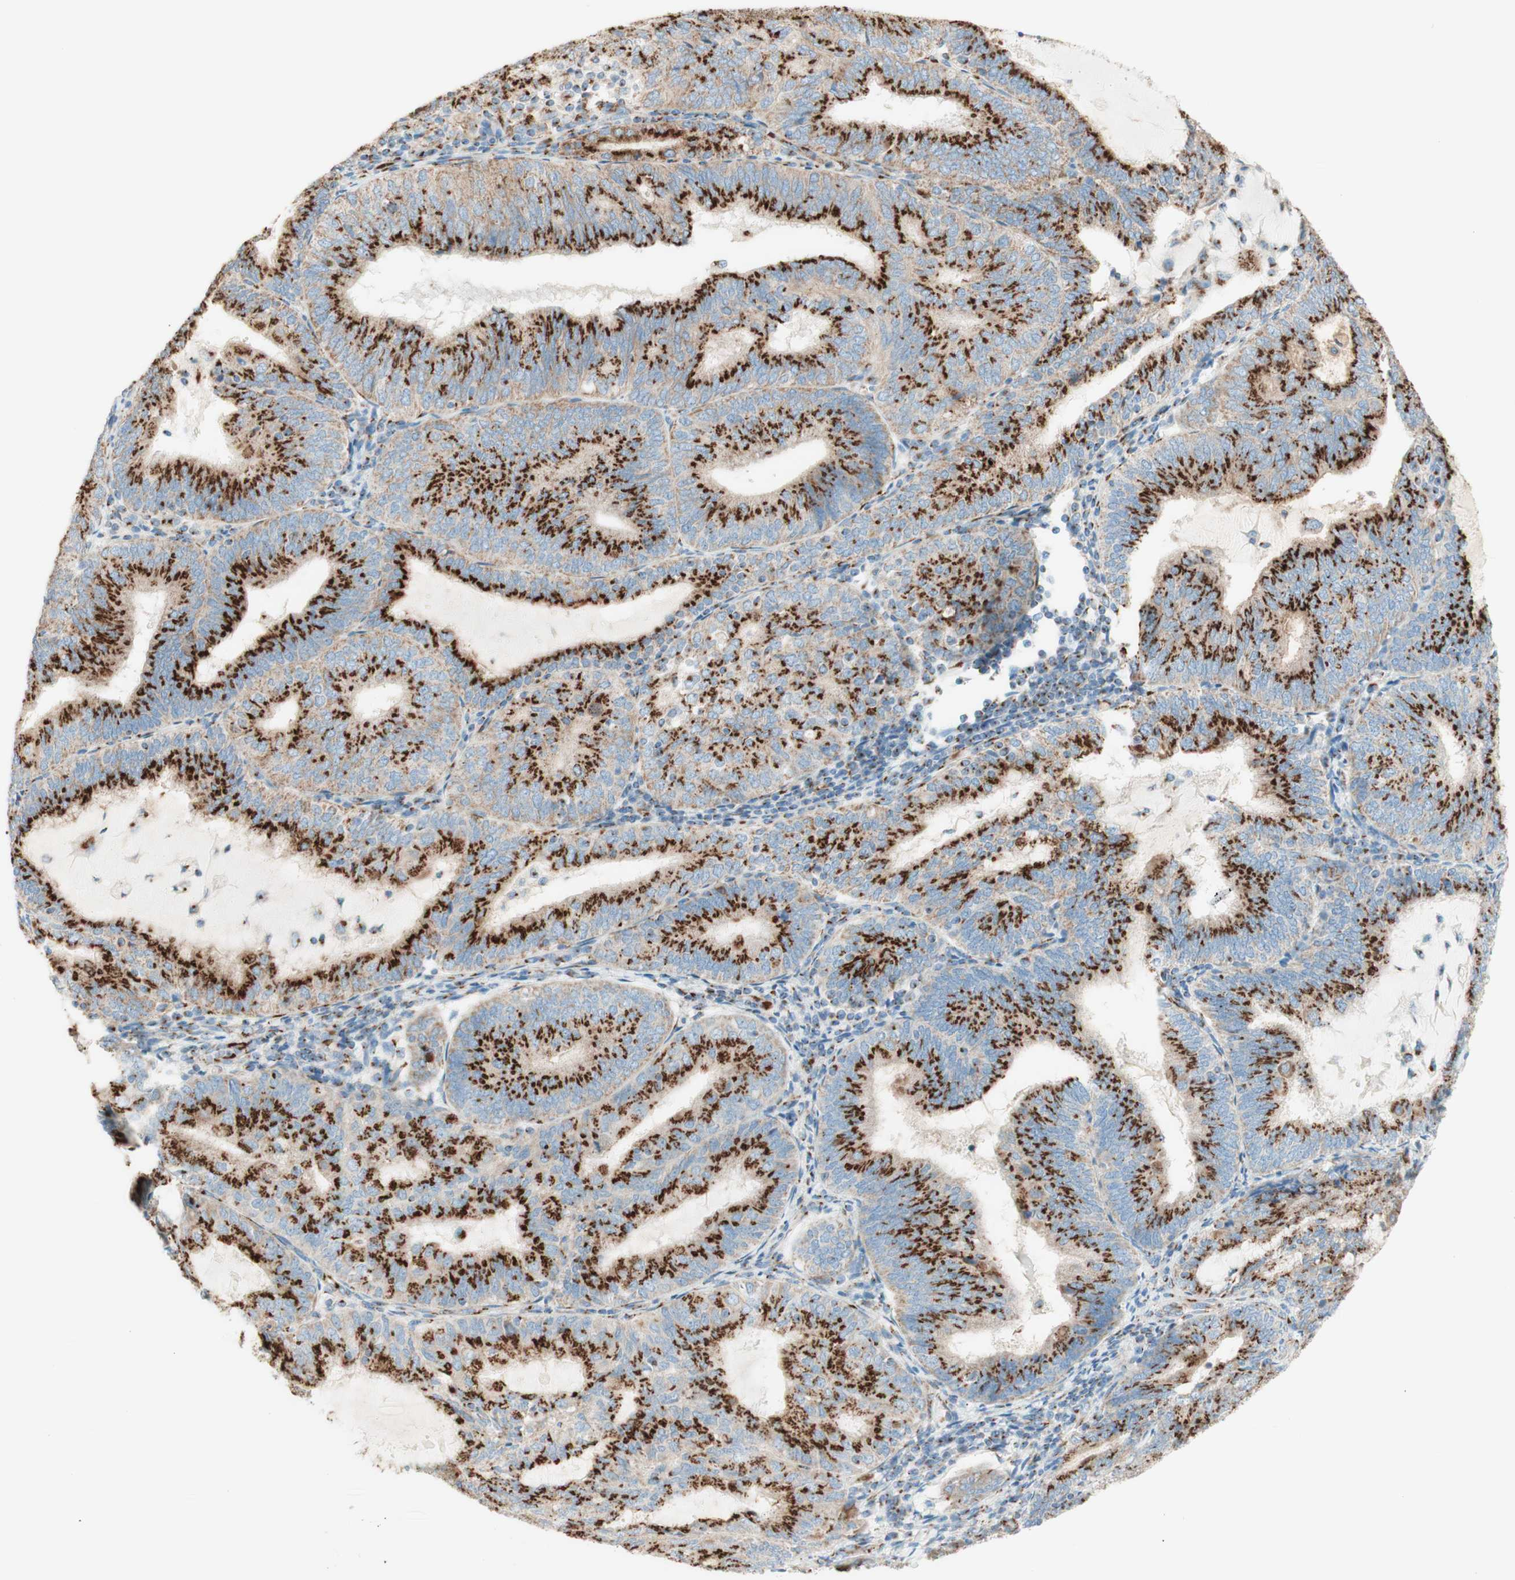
{"staining": {"intensity": "strong", "quantity": ">75%", "location": "cytoplasmic/membranous"}, "tissue": "endometrial cancer", "cell_type": "Tumor cells", "image_type": "cancer", "snomed": [{"axis": "morphology", "description": "Adenocarcinoma, NOS"}, {"axis": "topography", "description": "Endometrium"}], "caption": "There is high levels of strong cytoplasmic/membranous expression in tumor cells of adenocarcinoma (endometrial), as demonstrated by immunohistochemical staining (brown color).", "gene": "GOLGB1", "patient": {"sex": "female", "age": 81}}